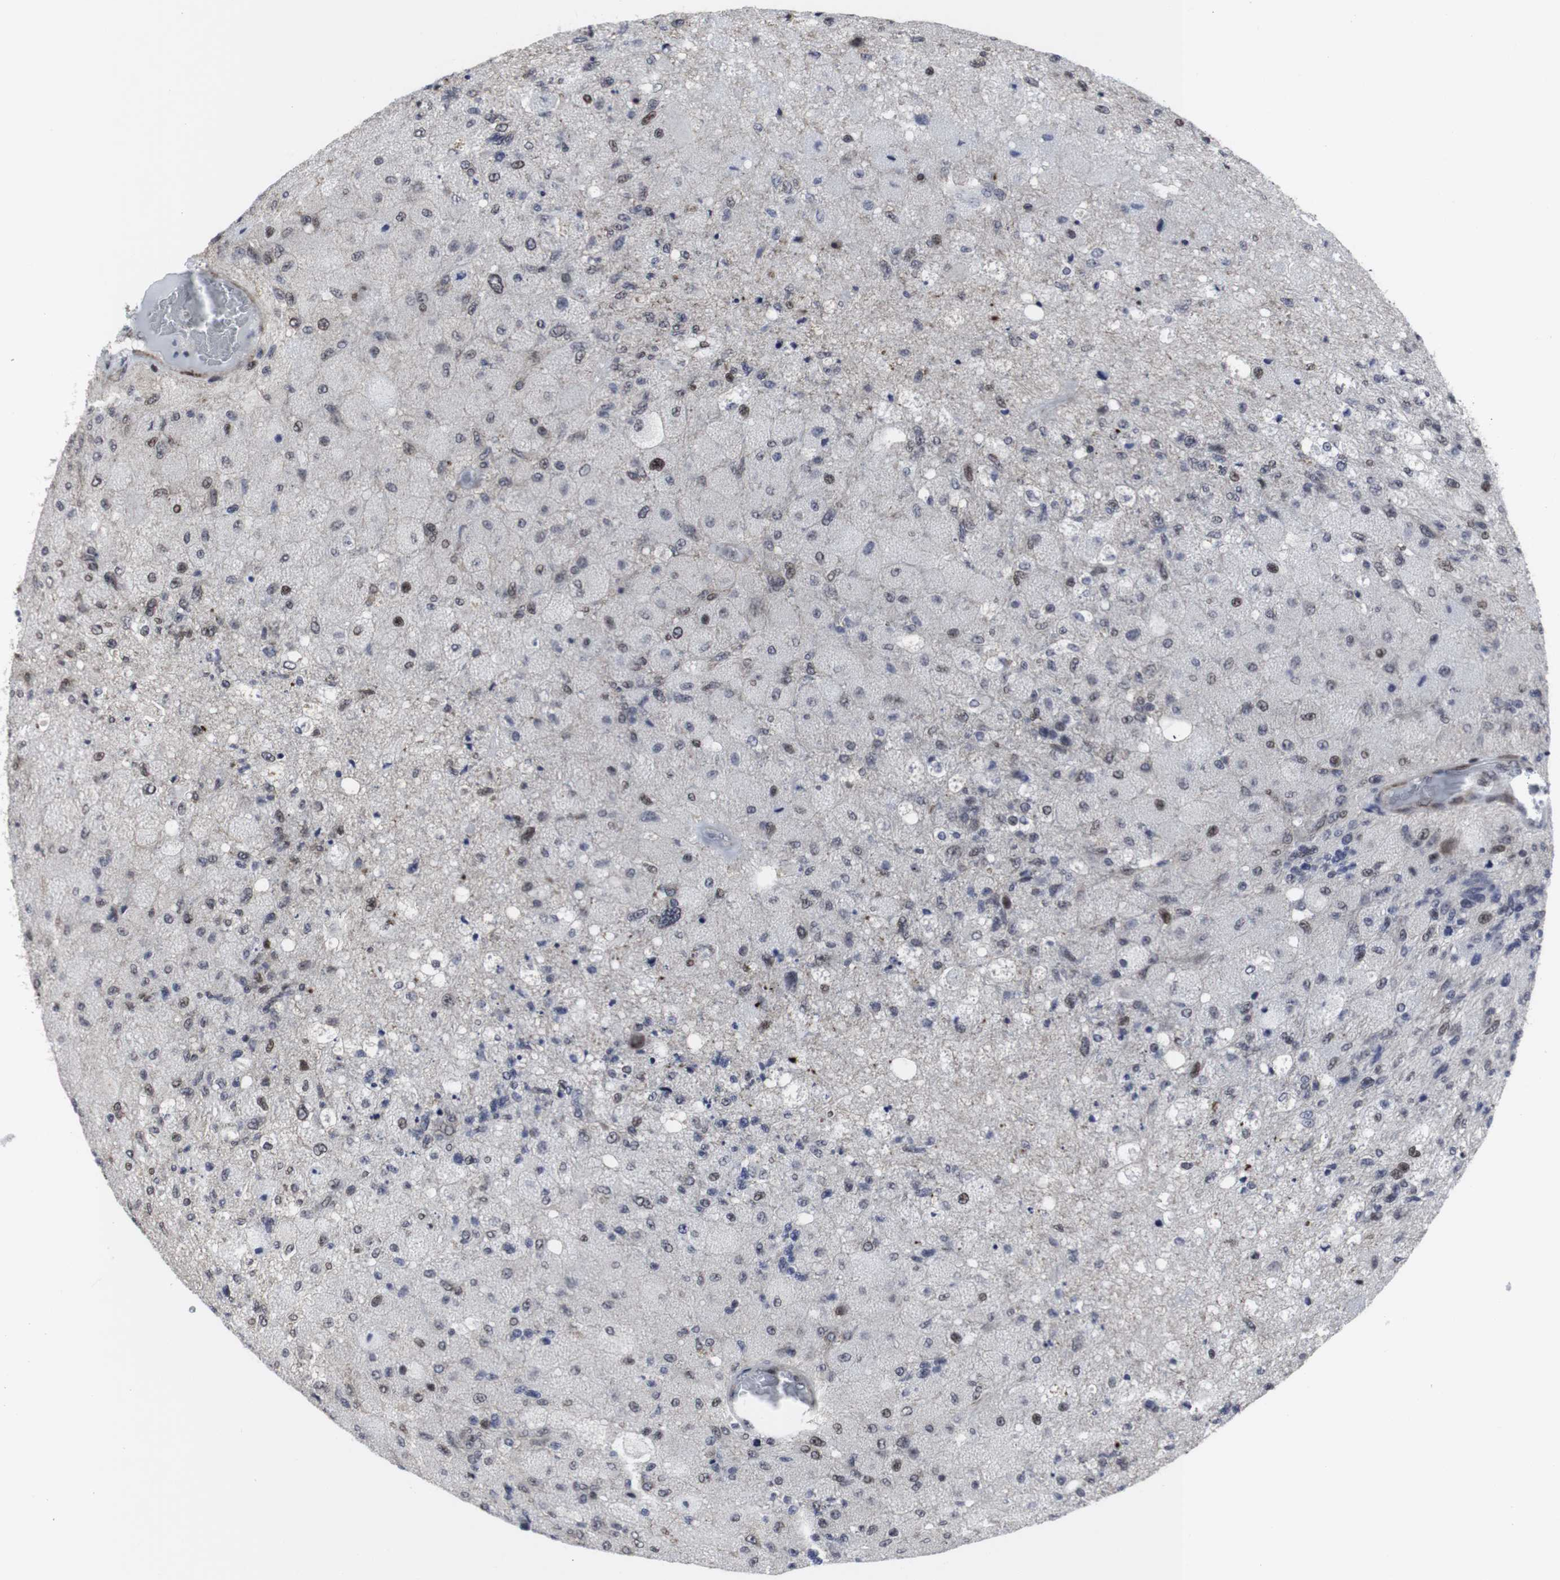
{"staining": {"intensity": "moderate", "quantity": "<25%", "location": "nuclear"}, "tissue": "glioma", "cell_type": "Tumor cells", "image_type": "cancer", "snomed": [{"axis": "morphology", "description": "Normal tissue, NOS"}, {"axis": "morphology", "description": "Glioma, malignant, High grade"}, {"axis": "topography", "description": "Cerebral cortex"}], "caption": "Immunohistochemistry histopathology image of neoplastic tissue: human glioma stained using immunohistochemistry (IHC) shows low levels of moderate protein expression localized specifically in the nuclear of tumor cells, appearing as a nuclear brown color.", "gene": "MLH1", "patient": {"sex": "male", "age": 77}}